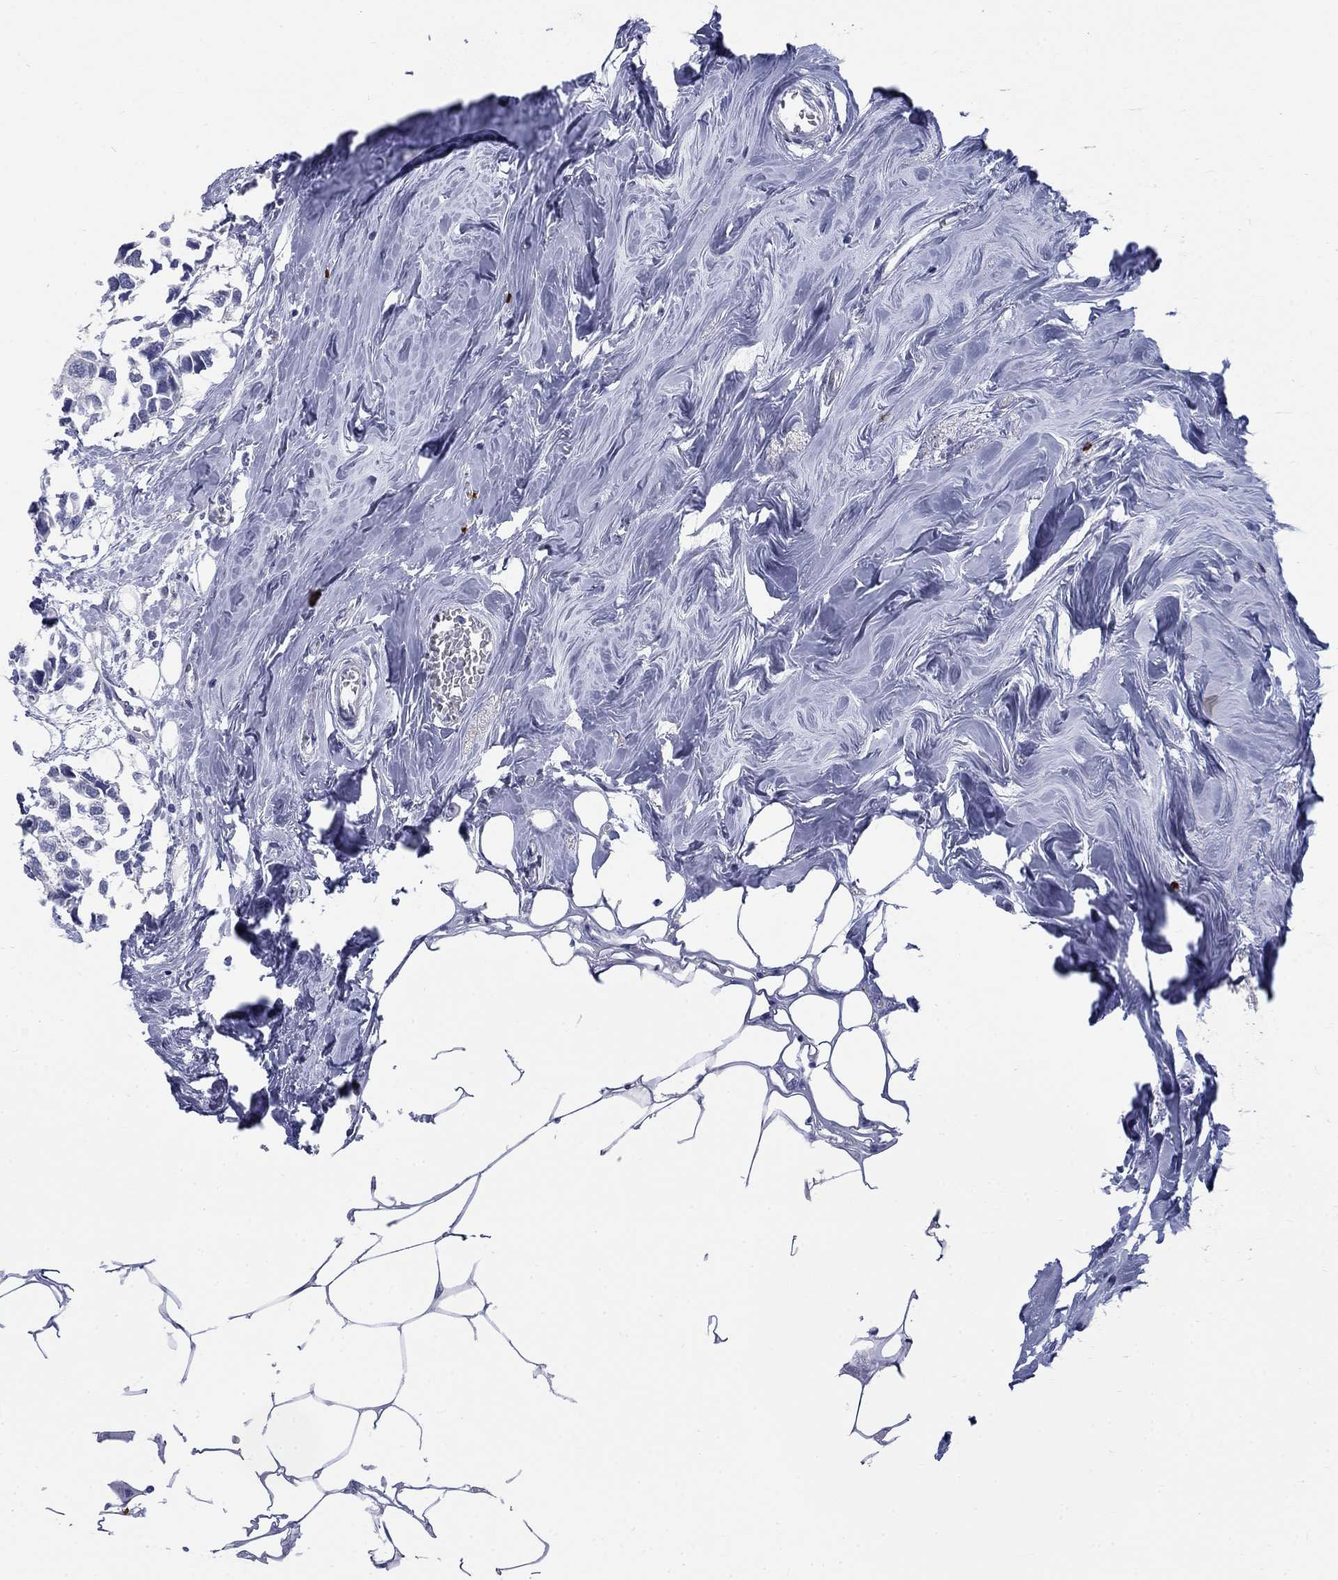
{"staining": {"intensity": "negative", "quantity": "none", "location": "none"}, "tissue": "breast cancer", "cell_type": "Tumor cells", "image_type": "cancer", "snomed": [{"axis": "morphology", "description": "Duct carcinoma"}, {"axis": "topography", "description": "Breast"}], "caption": "Breast invasive ductal carcinoma stained for a protein using IHC displays no staining tumor cells.", "gene": "ECEL1", "patient": {"sex": "female", "age": 83}}